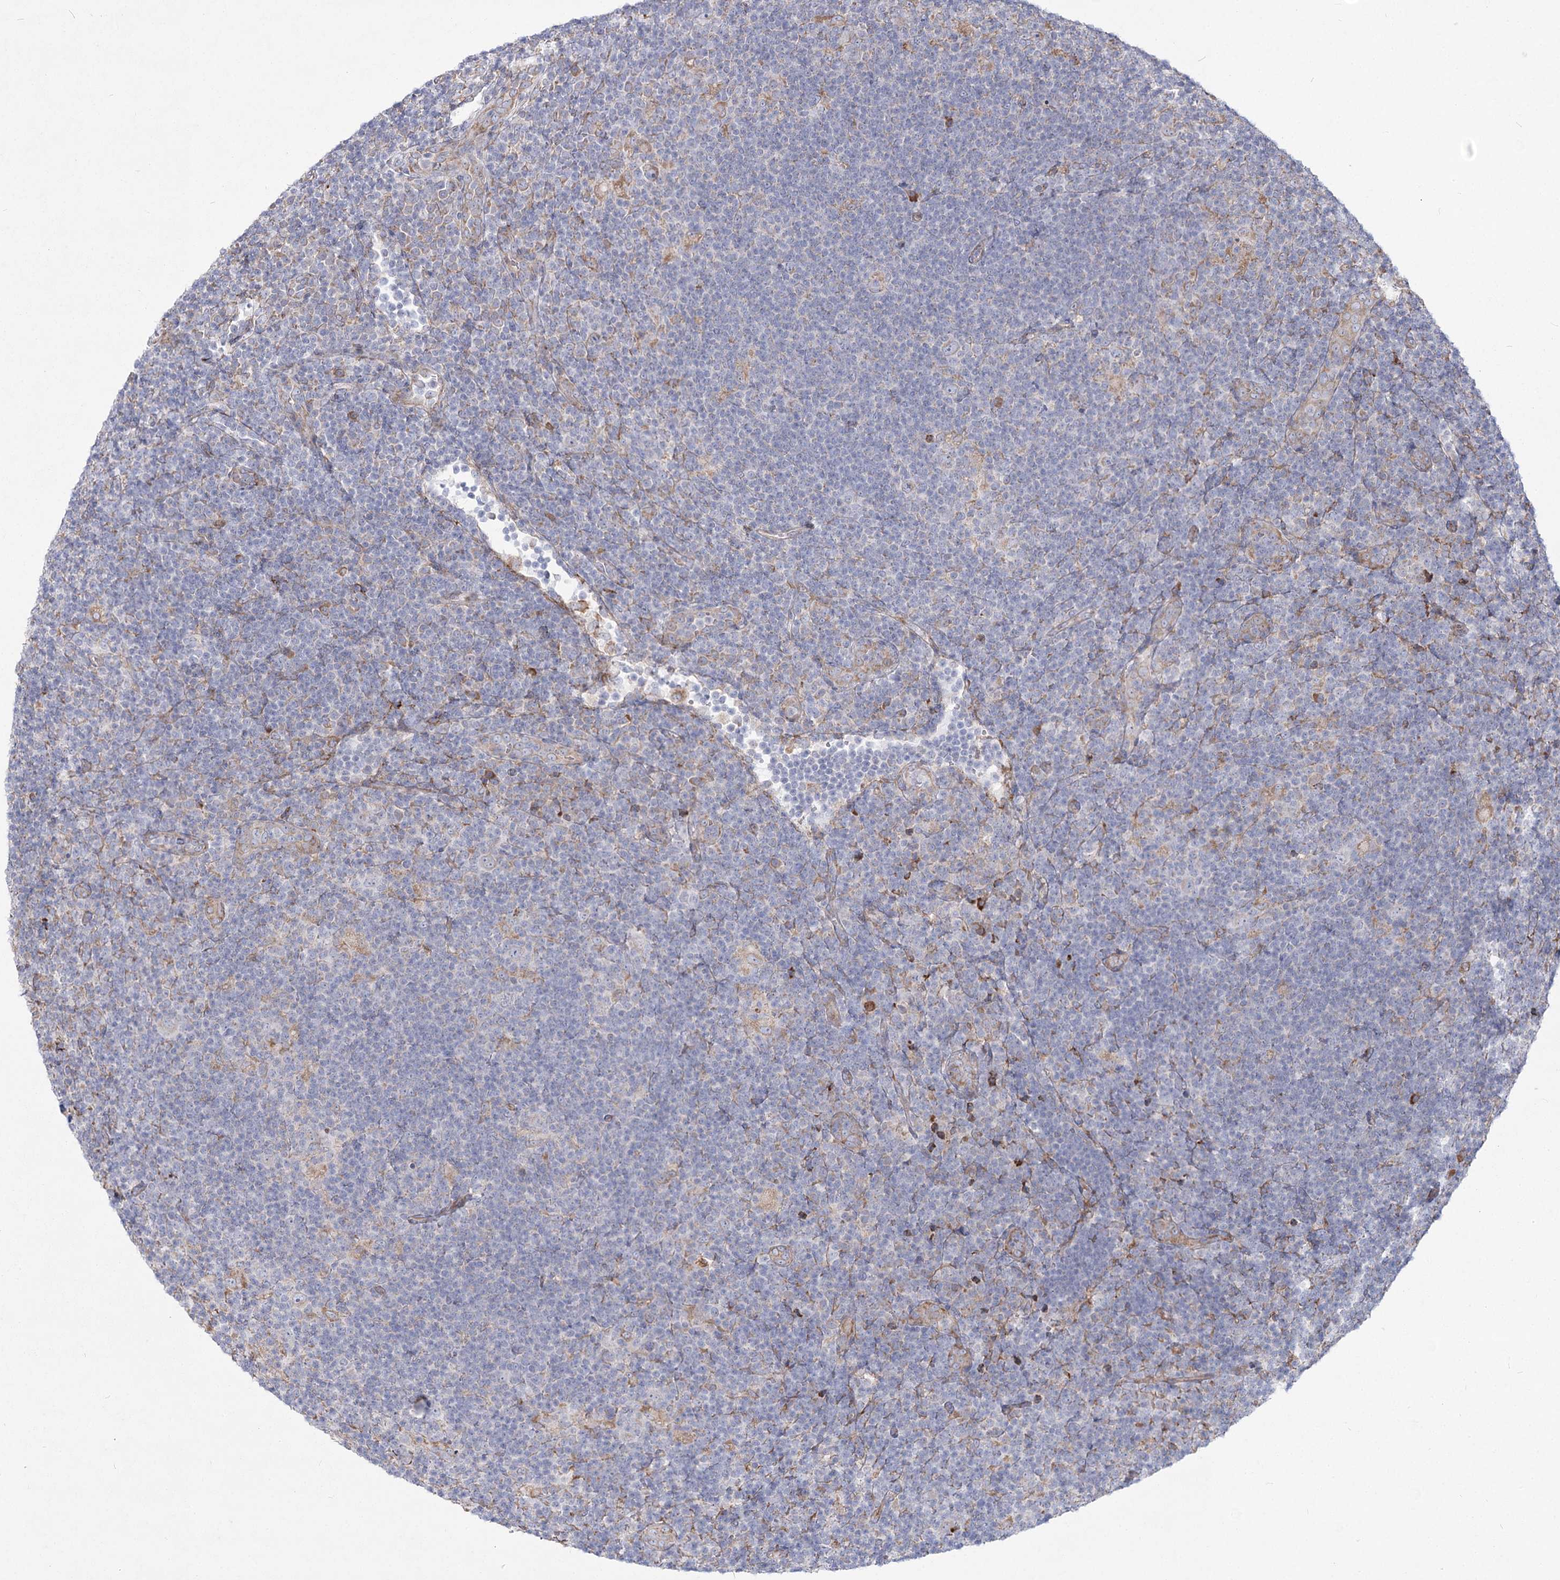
{"staining": {"intensity": "weak", "quantity": "<25%", "location": "cytoplasmic/membranous"}, "tissue": "lymphoma", "cell_type": "Tumor cells", "image_type": "cancer", "snomed": [{"axis": "morphology", "description": "Hodgkin's disease, NOS"}, {"axis": "topography", "description": "Lymph node"}], "caption": "Immunohistochemistry (IHC) of human lymphoma demonstrates no expression in tumor cells. (DAB immunohistochemistry visualized using brightfield microscopy, high magnification).", "gene": "NHLRC2", "patient": {"sex": "female", "age": 57}}